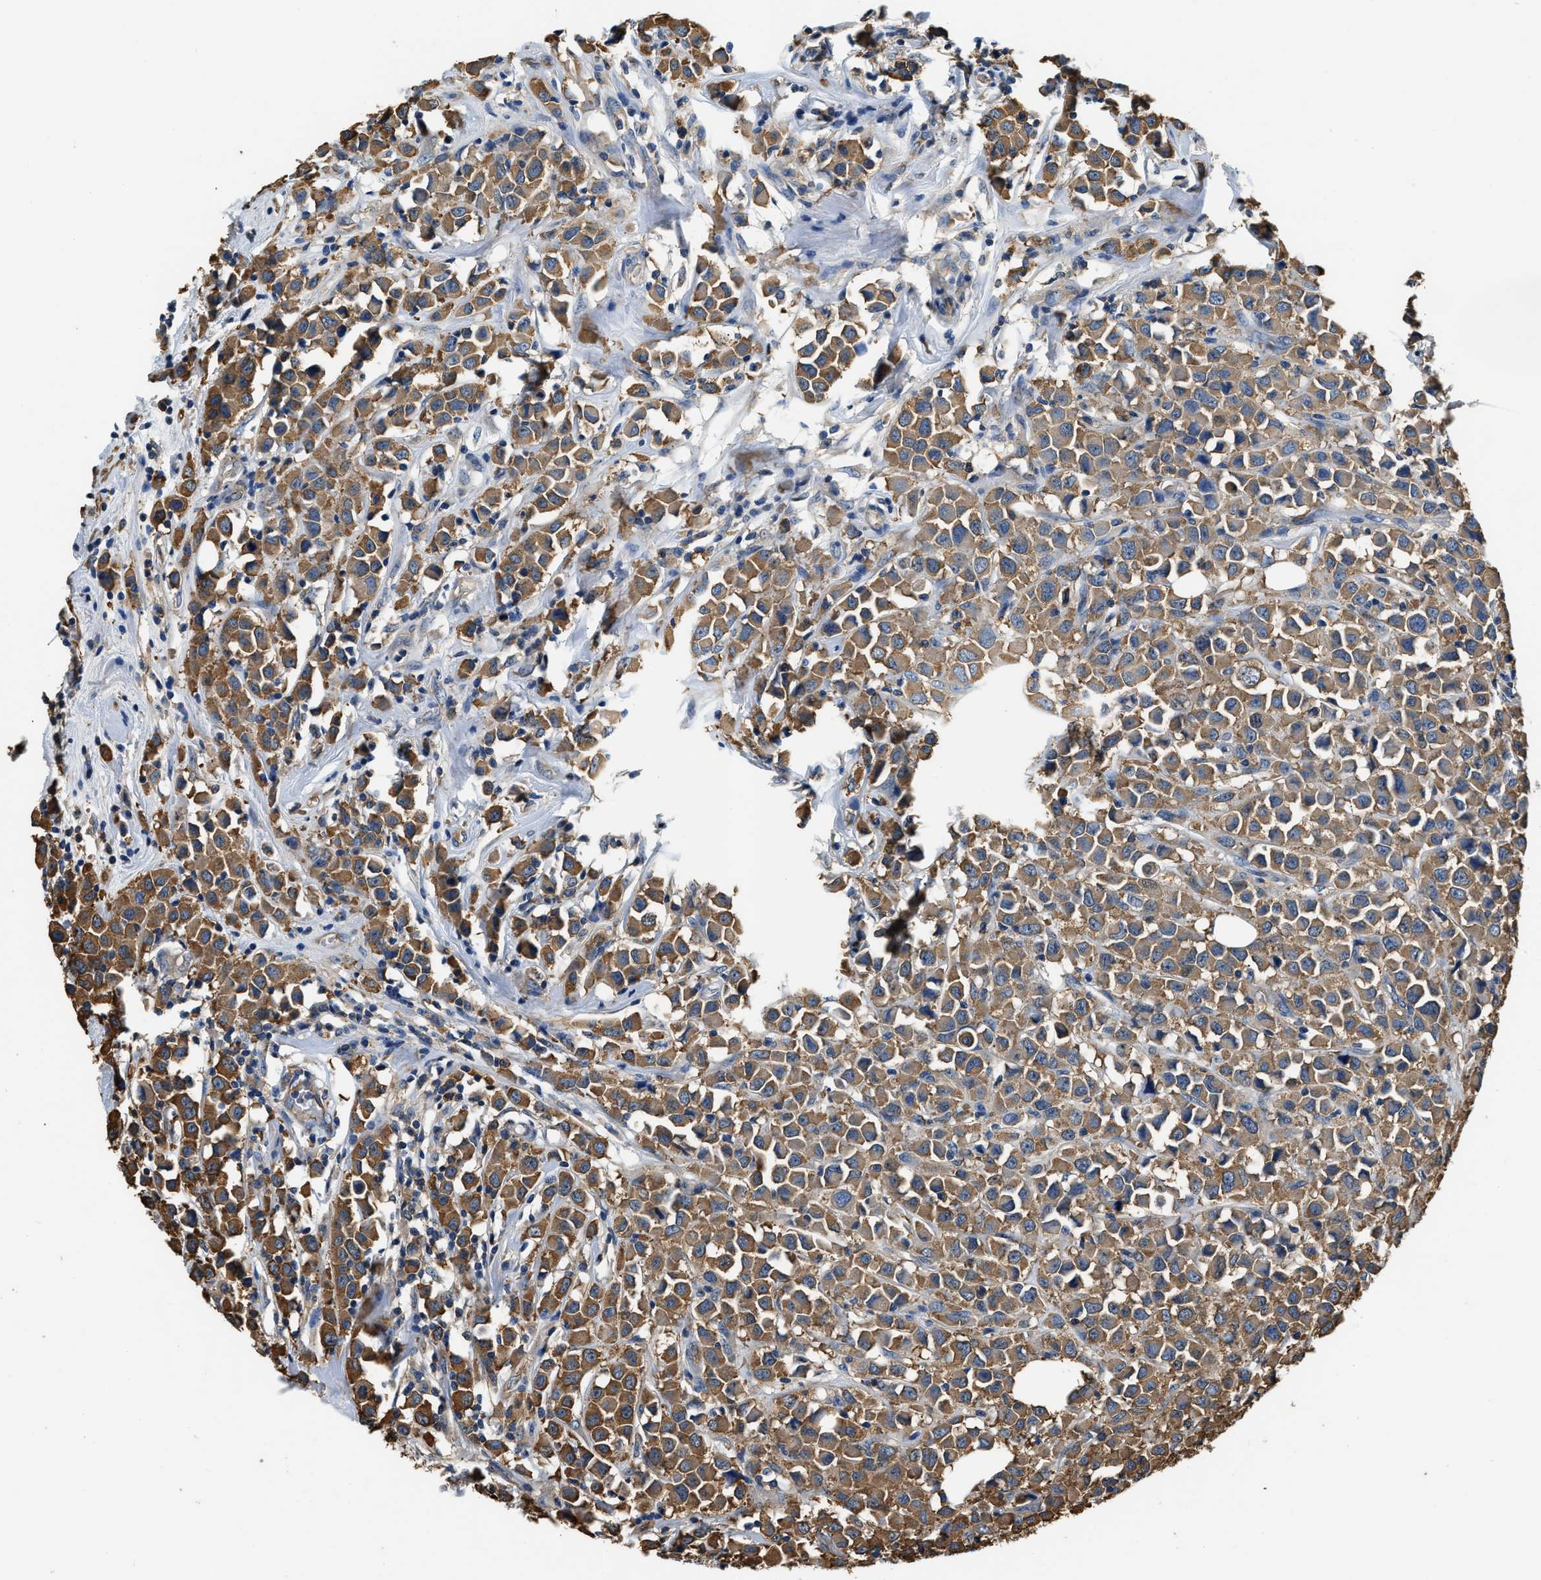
{"staining": {"intensity": "moderate", "quantity": ">75%", "location": "cytoplasmic/membranous"}, "tissue": "breast cancer", "cell_type": "Tumor cells", "image_type": "cancer", "snomed": [{"axis": "morphology", "description": "Duct carcinoma"}, {"axis": "topography", "description": "Breast"}], "caption": "This is an image of immunohistochemistry (IHC) staining of breast invasive ductal carcinoma, which shows moderate positivity in the cytoplasmic/membranous of tumor cells.", "gene": "PPP2R1B", "patient": {"sex": "female", "age": 61}}